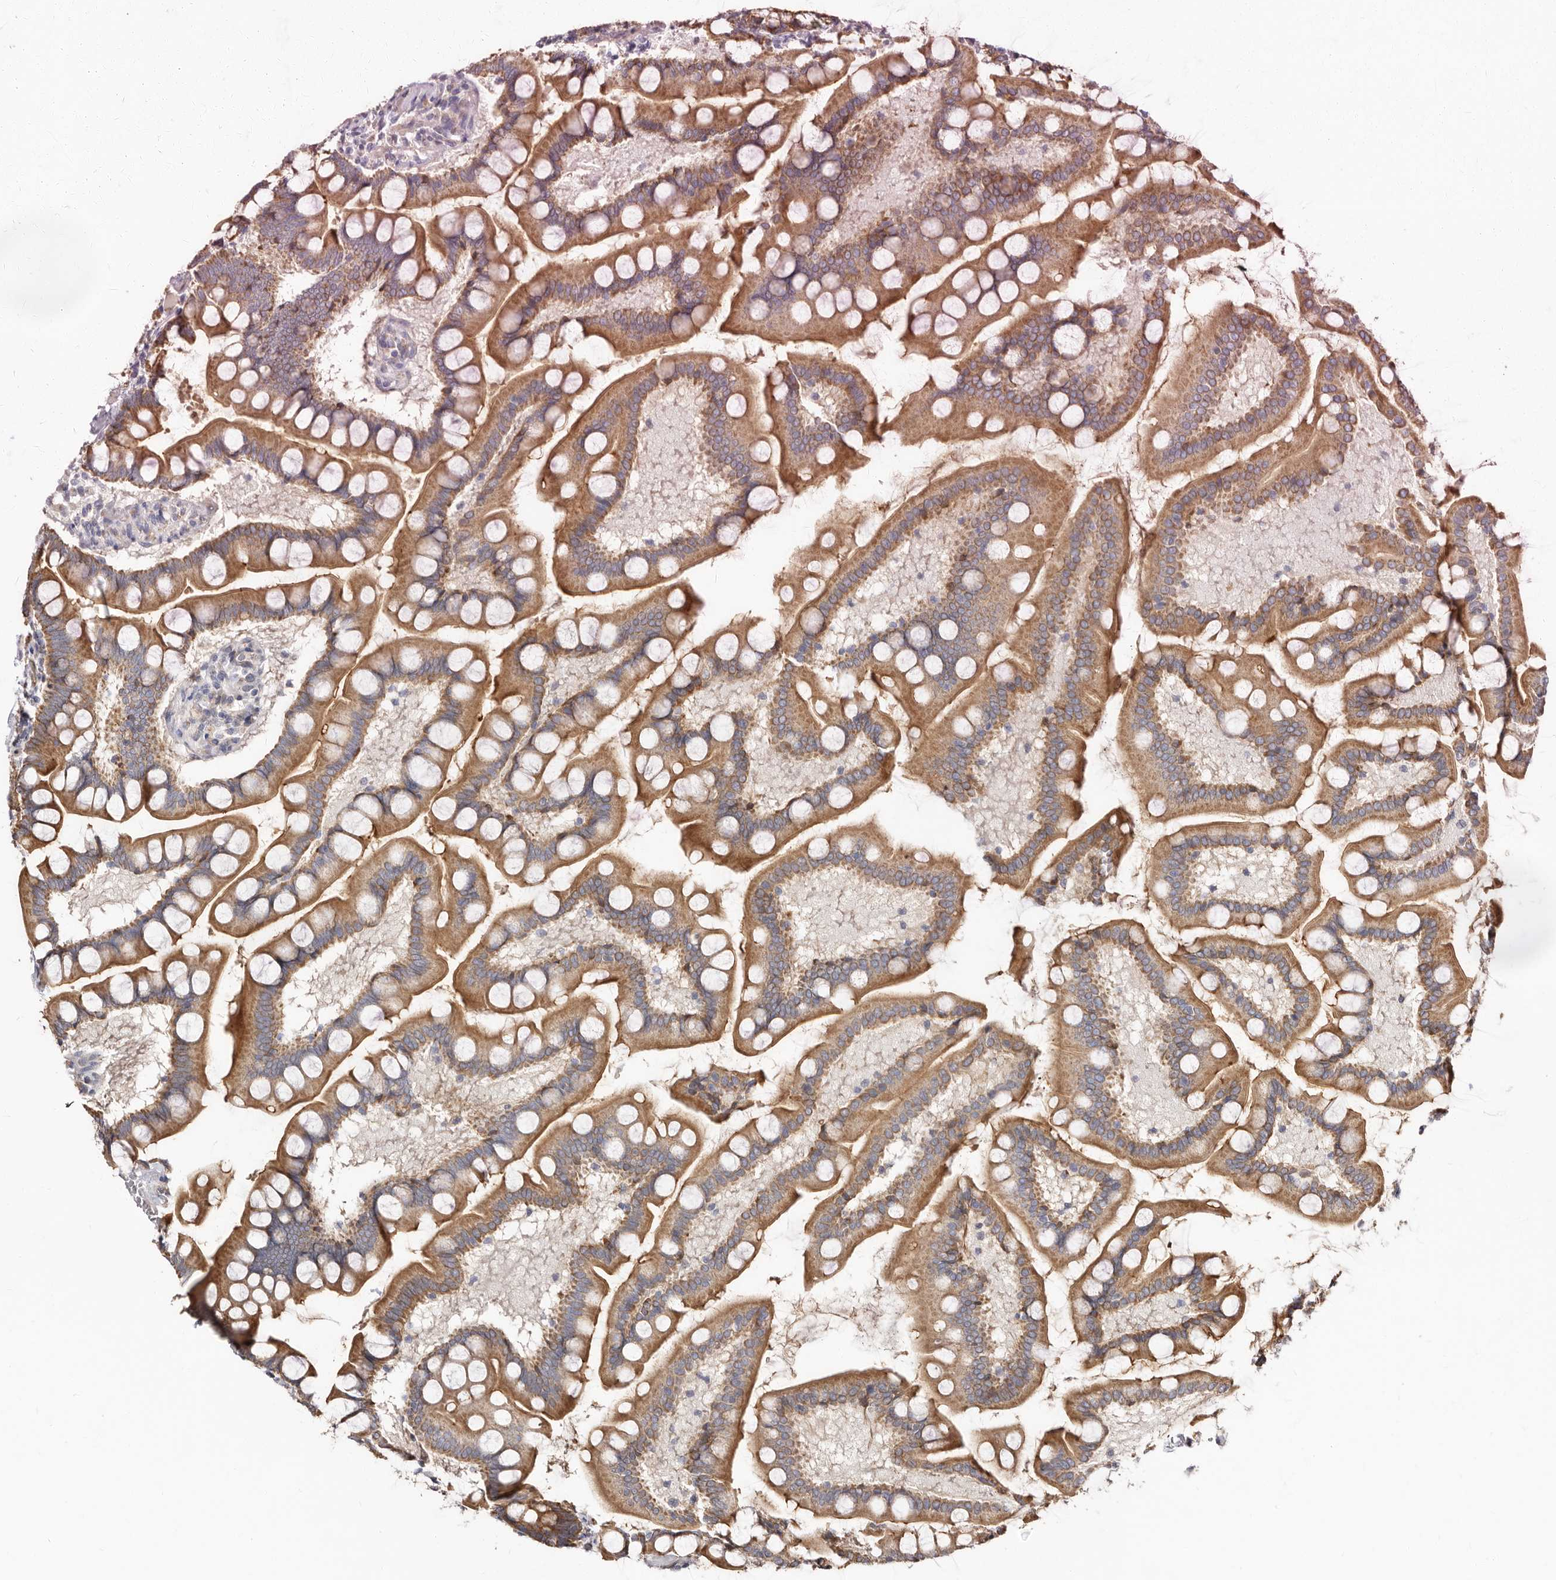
{"staining": {"intensity": "strong", "quantity": ">75%", "location": "cytoplasmic/membranous"}, "tissue": "small intestine", "cell_type": "Glandular cells", "image_type": "normal", "snomed": [{"axis": "morphology", "description": "Normal tissue, NOS"}, {"axis": "topography", "description": "Small intestine"}], "caption": "Human small intestine stained with a brown dye displays strong cytoplasmic/membranous positive positivity in approximately >75% of glandular cells.", "gene": "BAIAP2L1", "patient": {"sex": "male", "age": 41}}